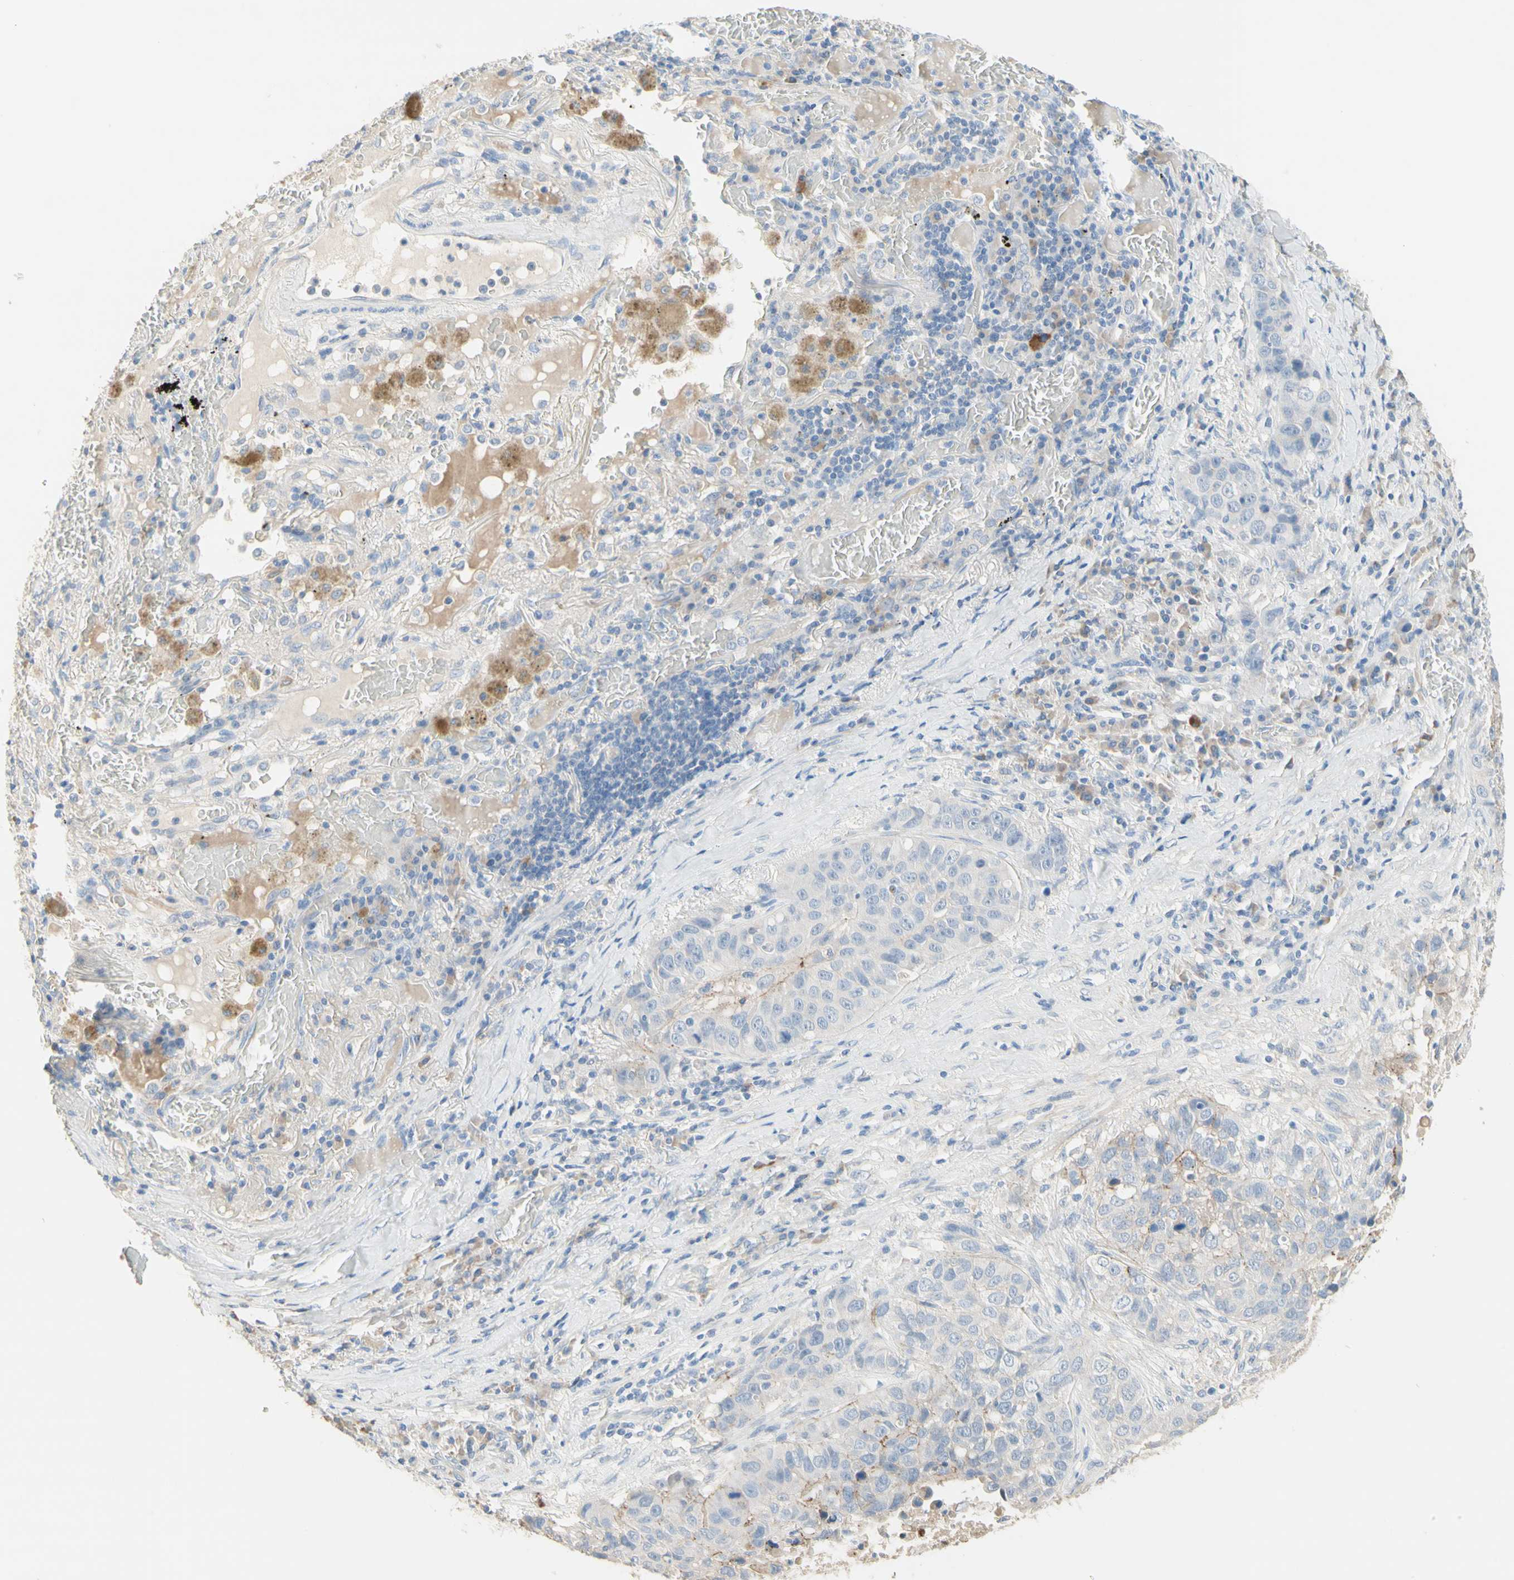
{"staining": {"intensity": "weak", "quantity": "<25%", "location": "cytoplasmic/membranous"}, "tissue": "lung cancer", "cell_type": "Tumor cells", "image_type": "cancer", "snomed": [{"axis": "morphology", "description": "Squamous cell carcinoma, NOS"}, {"axis": "topography", "description": "Lung"}], "caption": "A photomicrograph of lung squamous cell carcinoma stained for a protein exhibits no brown staining in tumor cells.", "gene": "NECTIN4", "patient": {"sex": "male", "age": 57}}